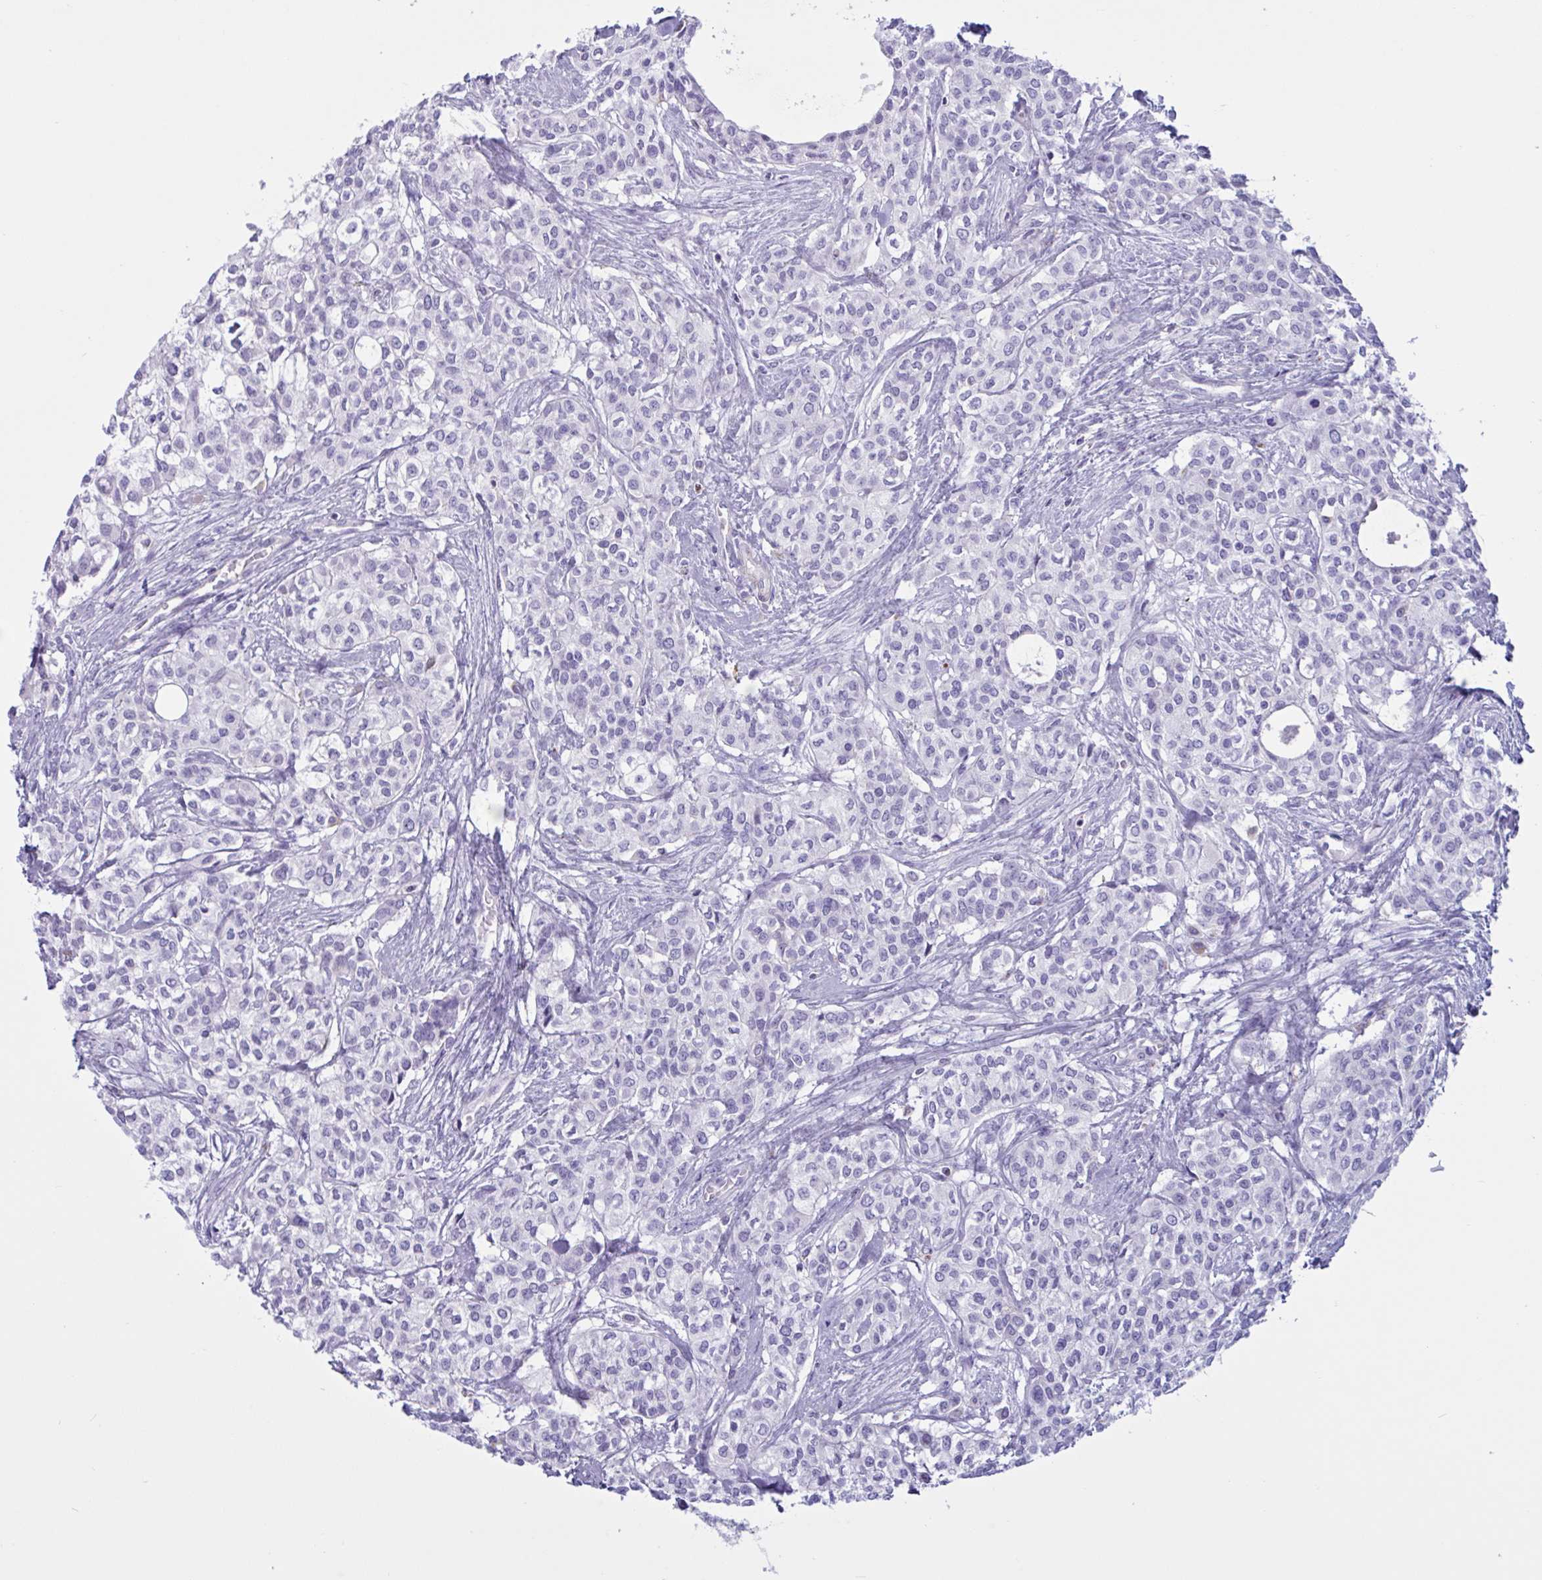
{"staining": {"intensity": "negative", "quantity": "none", "location": "none"}, "tissue": "head and neck cancer", "cell_type": "Tumor cells", "image_type": "cancer", "snomed": [{"axis": "morphology", "description": "Adenocarcinoma, NOS"}, {"axis": "topography", "description": "Head-Neck"}], "caption": "High magnification brightfield microscopy of head and neck adenocarcinoma stained with DAB (3,3'-diaminobenzidine) (brown) and counterstained with hematoxylin (blue): tumor cells show no significant positivity.", "gene": "XCL1", "patient": {"sex": "male", "age": 81}}